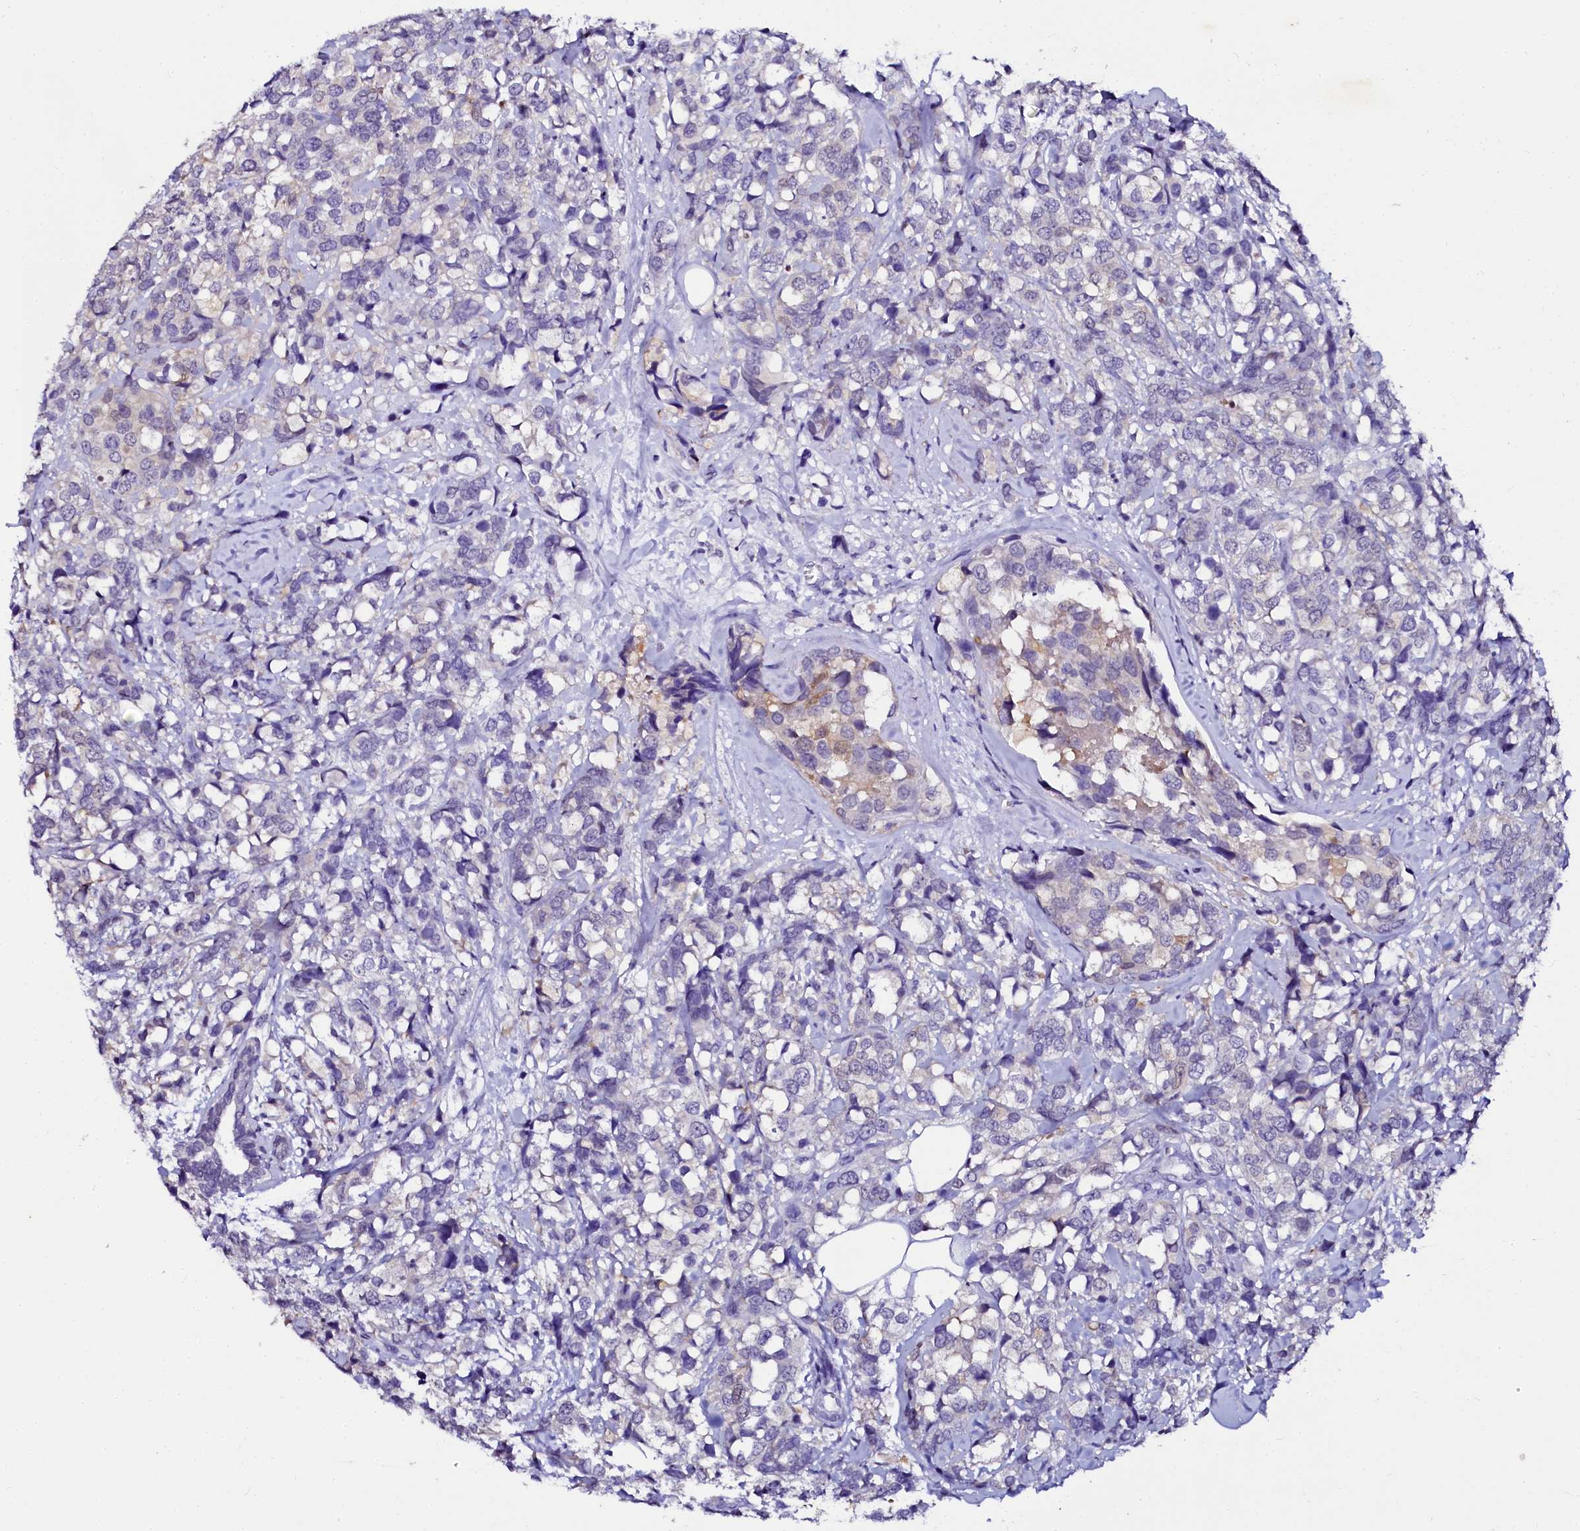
{"staining": {"intensity": "negative", "quantity": "none", "location": "none"}, "tissue": "breast cancer", "cell_type": "Tumor cells", "image_type": "cancer", "snomed": [{"axis": "morphology", "description": "Lobular carcinoma"}, {"axis": "topography", "description": "Breast"}], "caption": "Lobular carcinoma (breast) was stained to show a protein in brown. There is no significant staining in tumor cells.", "gene": "SORD", "patient": {"sex": "female", "age": 59}}